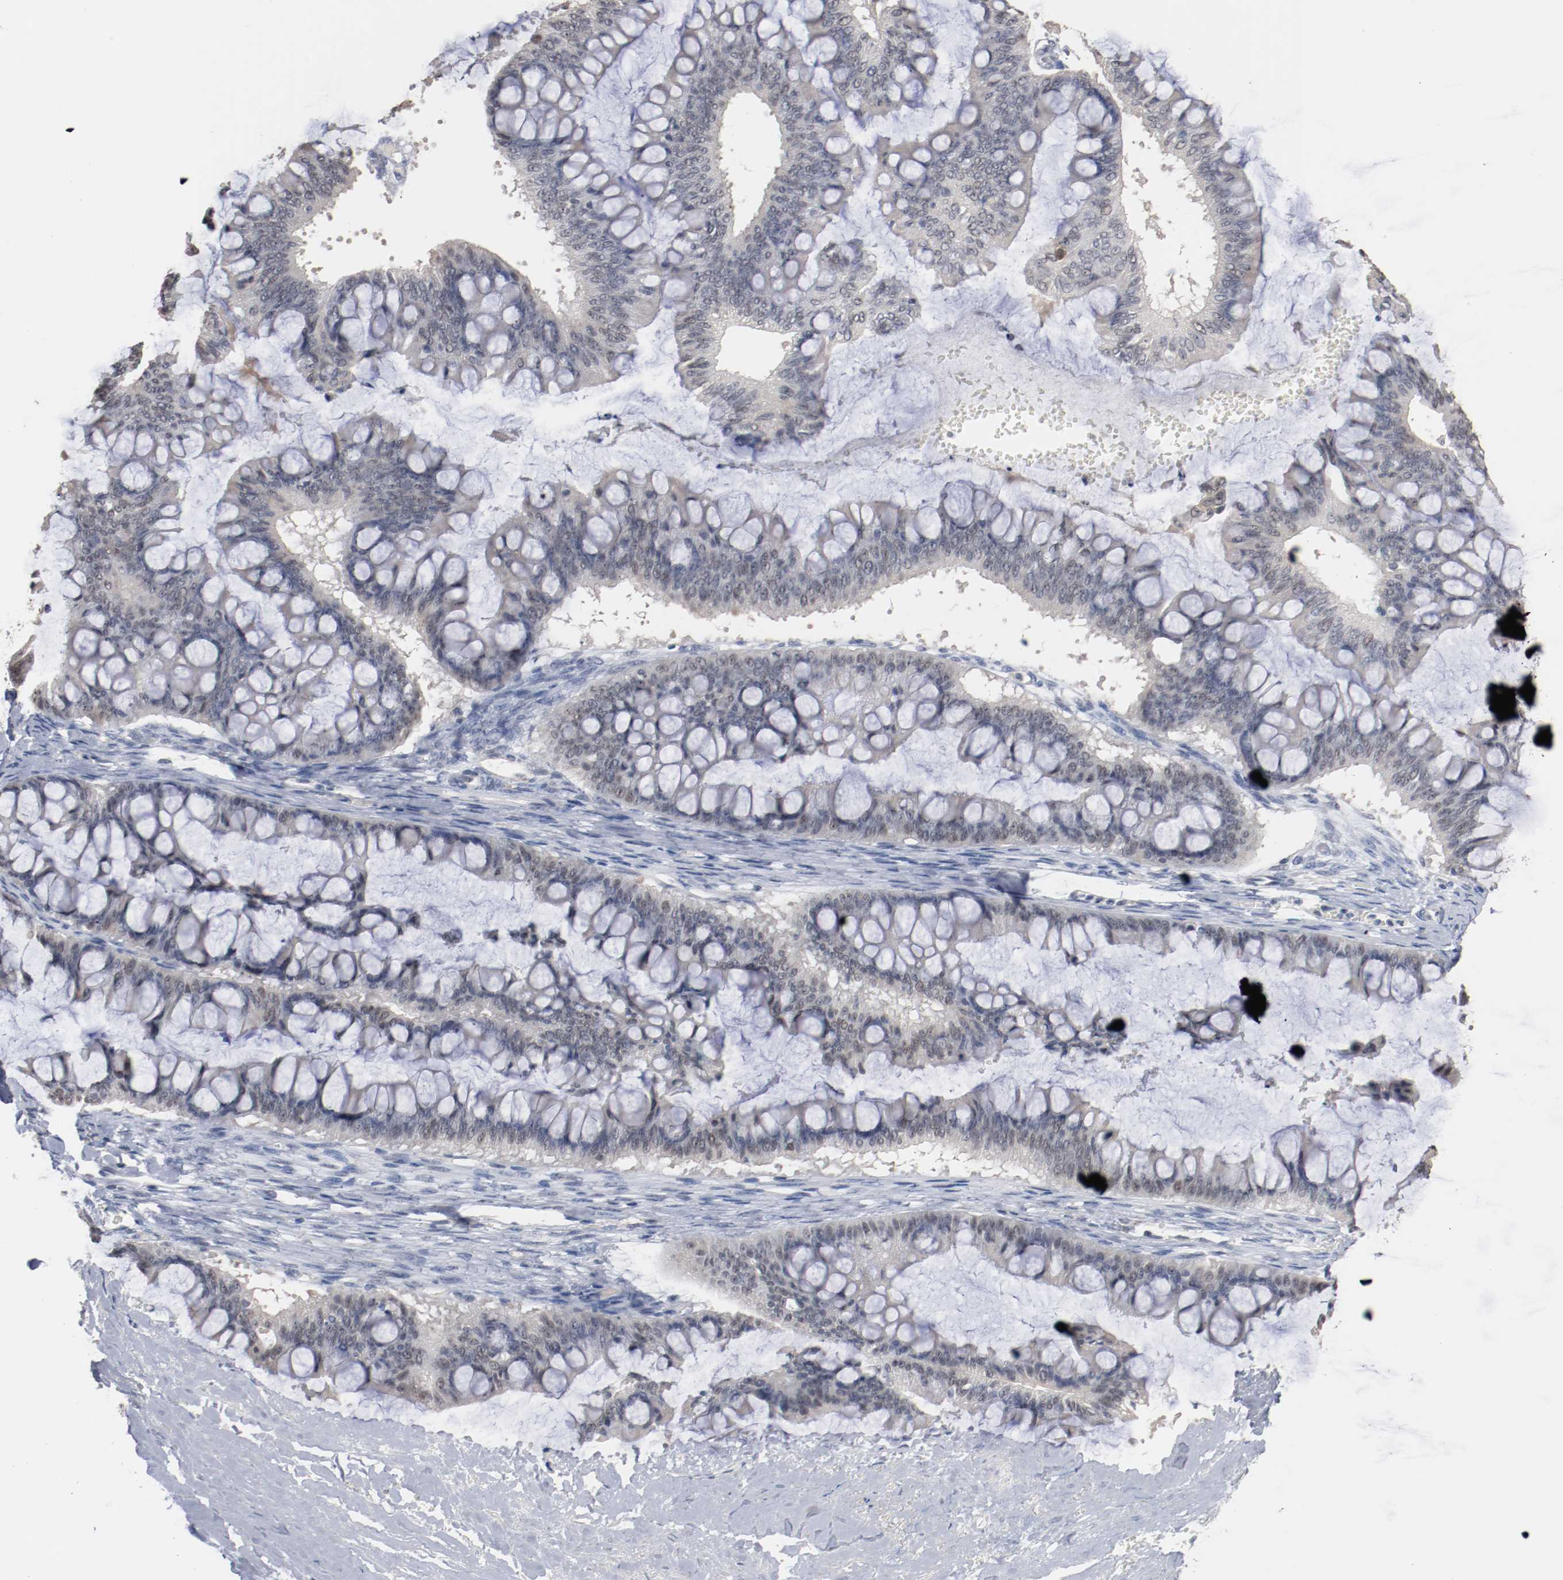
{"staining": {"intensity": "negative", "quantity": "none", "location": "none"}, "tissue": "ovarian cancer", "cell_type": "Tumor cells", "image_type": "cancer", "snomed": [{"axis": "morphology", "description": "Cystadenocarcinoma, mucinous, NOS"}, {"axis": "topography", "description": "Ovary"}], "caption": "The IHC micrograph has no significant expression in tumor cells of ovarian cancer (mucinous cystadenocarcinoma) tissue. The staining was performed using DAB (3,3'-diaminobenzidine) to visualize the protein expression in brown, while the nuclei were stained in blue with hematoxylin (Magnification: 20x).", "gene": "ERICH1", "patient": {"sex": "female", "age": 73}}